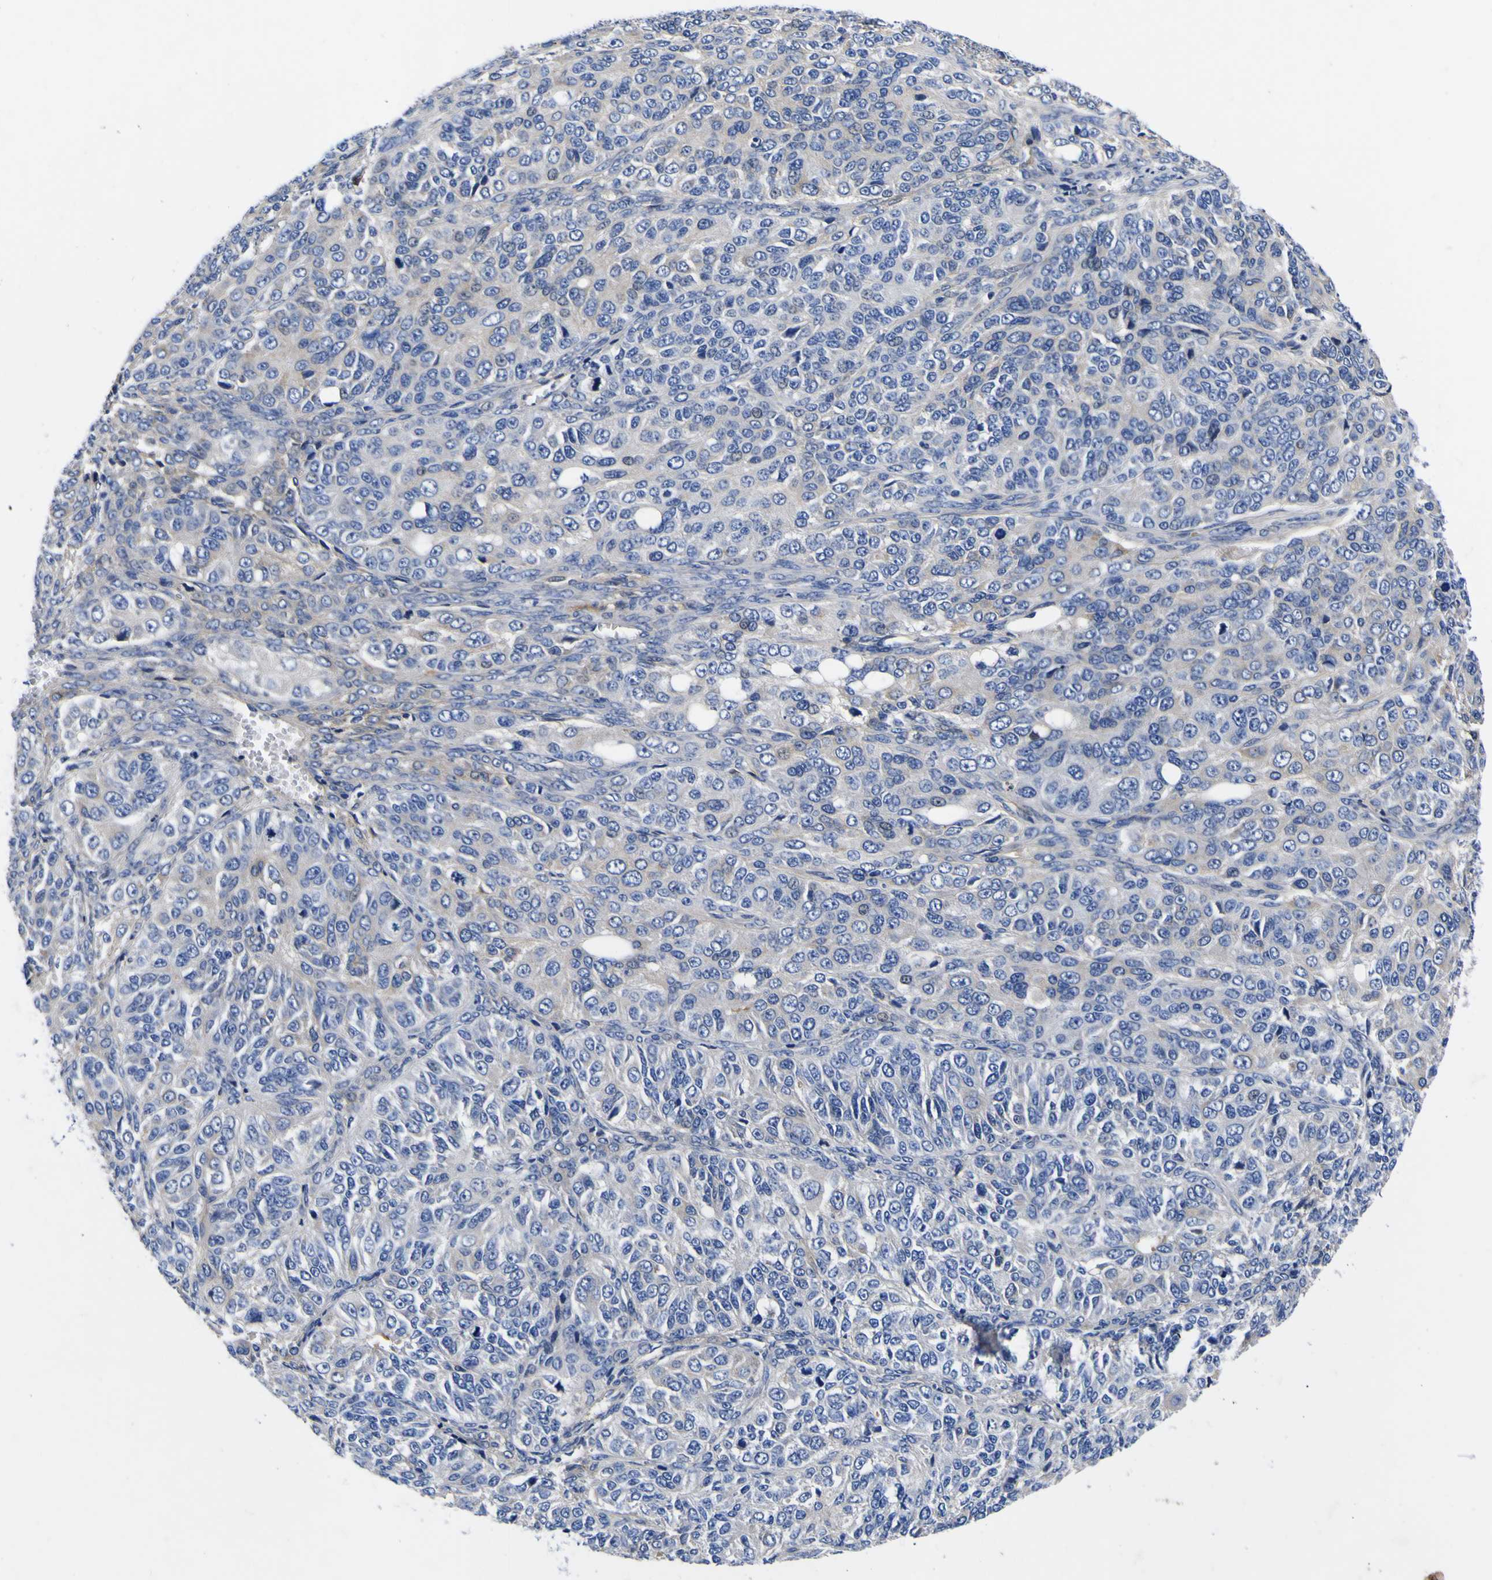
{"staining": {"intensity": "negative", "quantity": "none", "location": "none"}, "tissue": "ovarian cancer", "cell_type": "Tumor cells", "image_type": "cancer", "snomed": [{"axis": "morphology", "description": "Carcinoma, endometroid"}, {"axis": "topography", "description": "Ovary"}], "caption": "High magnification brightfield microscopy of ovarian endometroid carcinoma stained with DAB (brown) and counterstained with hematoxylin (blue): tumor cells show no significant positivity. (Stains: DAB immunohistochemistry (IHC) with hematoxylin counter stain, Microscopy: brightfield microscopy at high magnification).", "gene": "VASN", "patient": {"sex": "female", "age": 51}}